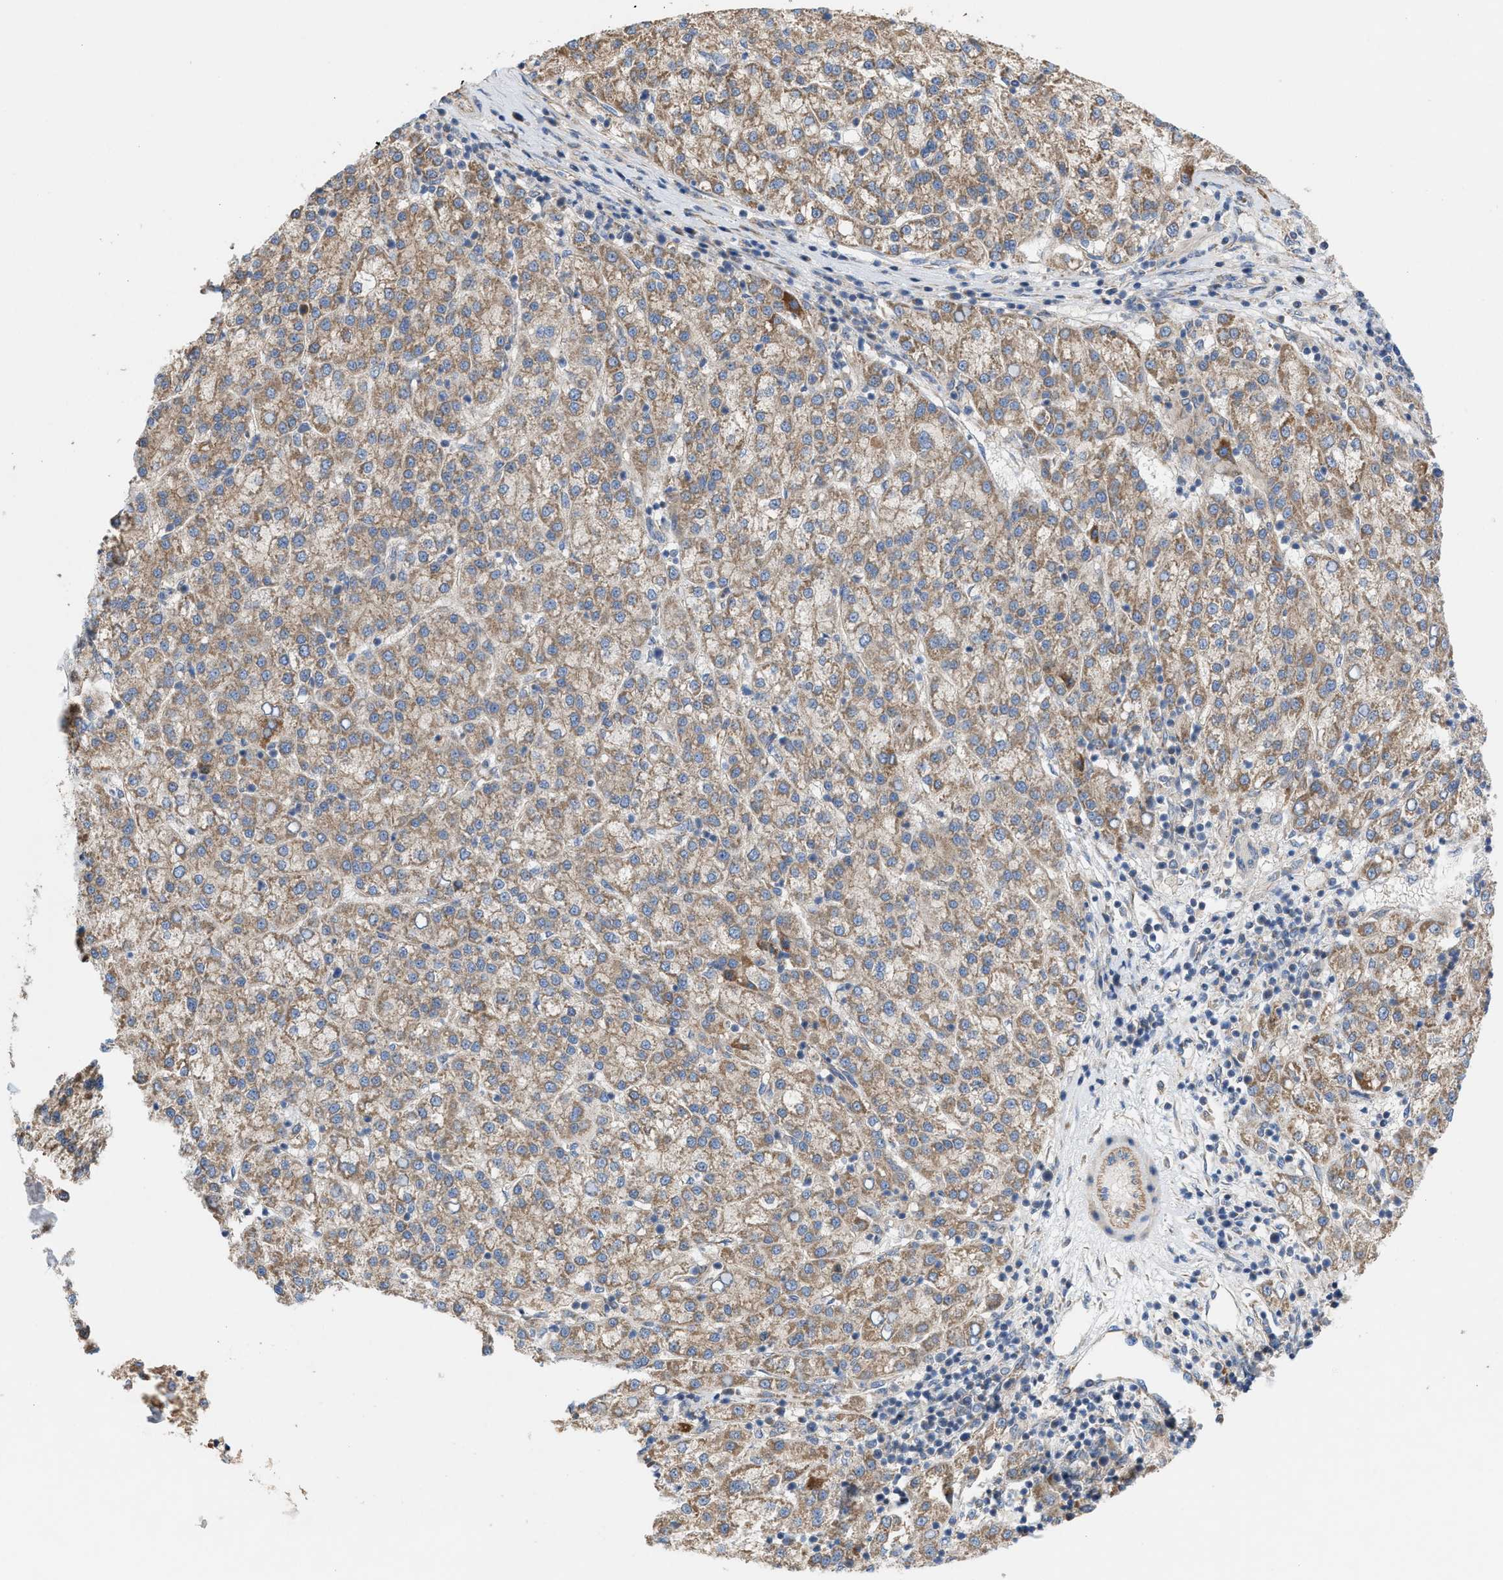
{"staining": {"intensity": "weak", "quantity": ">75%", "location": "cytoplasmic/membranous"}, "tissue": "liver cancer", "cell_type": "Tumor cells", "image_type": "cancer", "snomed": [{"axis": "morphology", "description": "Carcinoma, Hepatocellular, NOS"}, {"axis": "topography", "description": "Liver"}], "caption": "This is a histology image of immunohistochemistry staining of liver cancer (hepatocellular carcinoma), which shows weak positivity in the cytoplasmic/membranous of tumor cells.", "gene": "OXSM", "patient": {"sex": "female", "age": 58}}